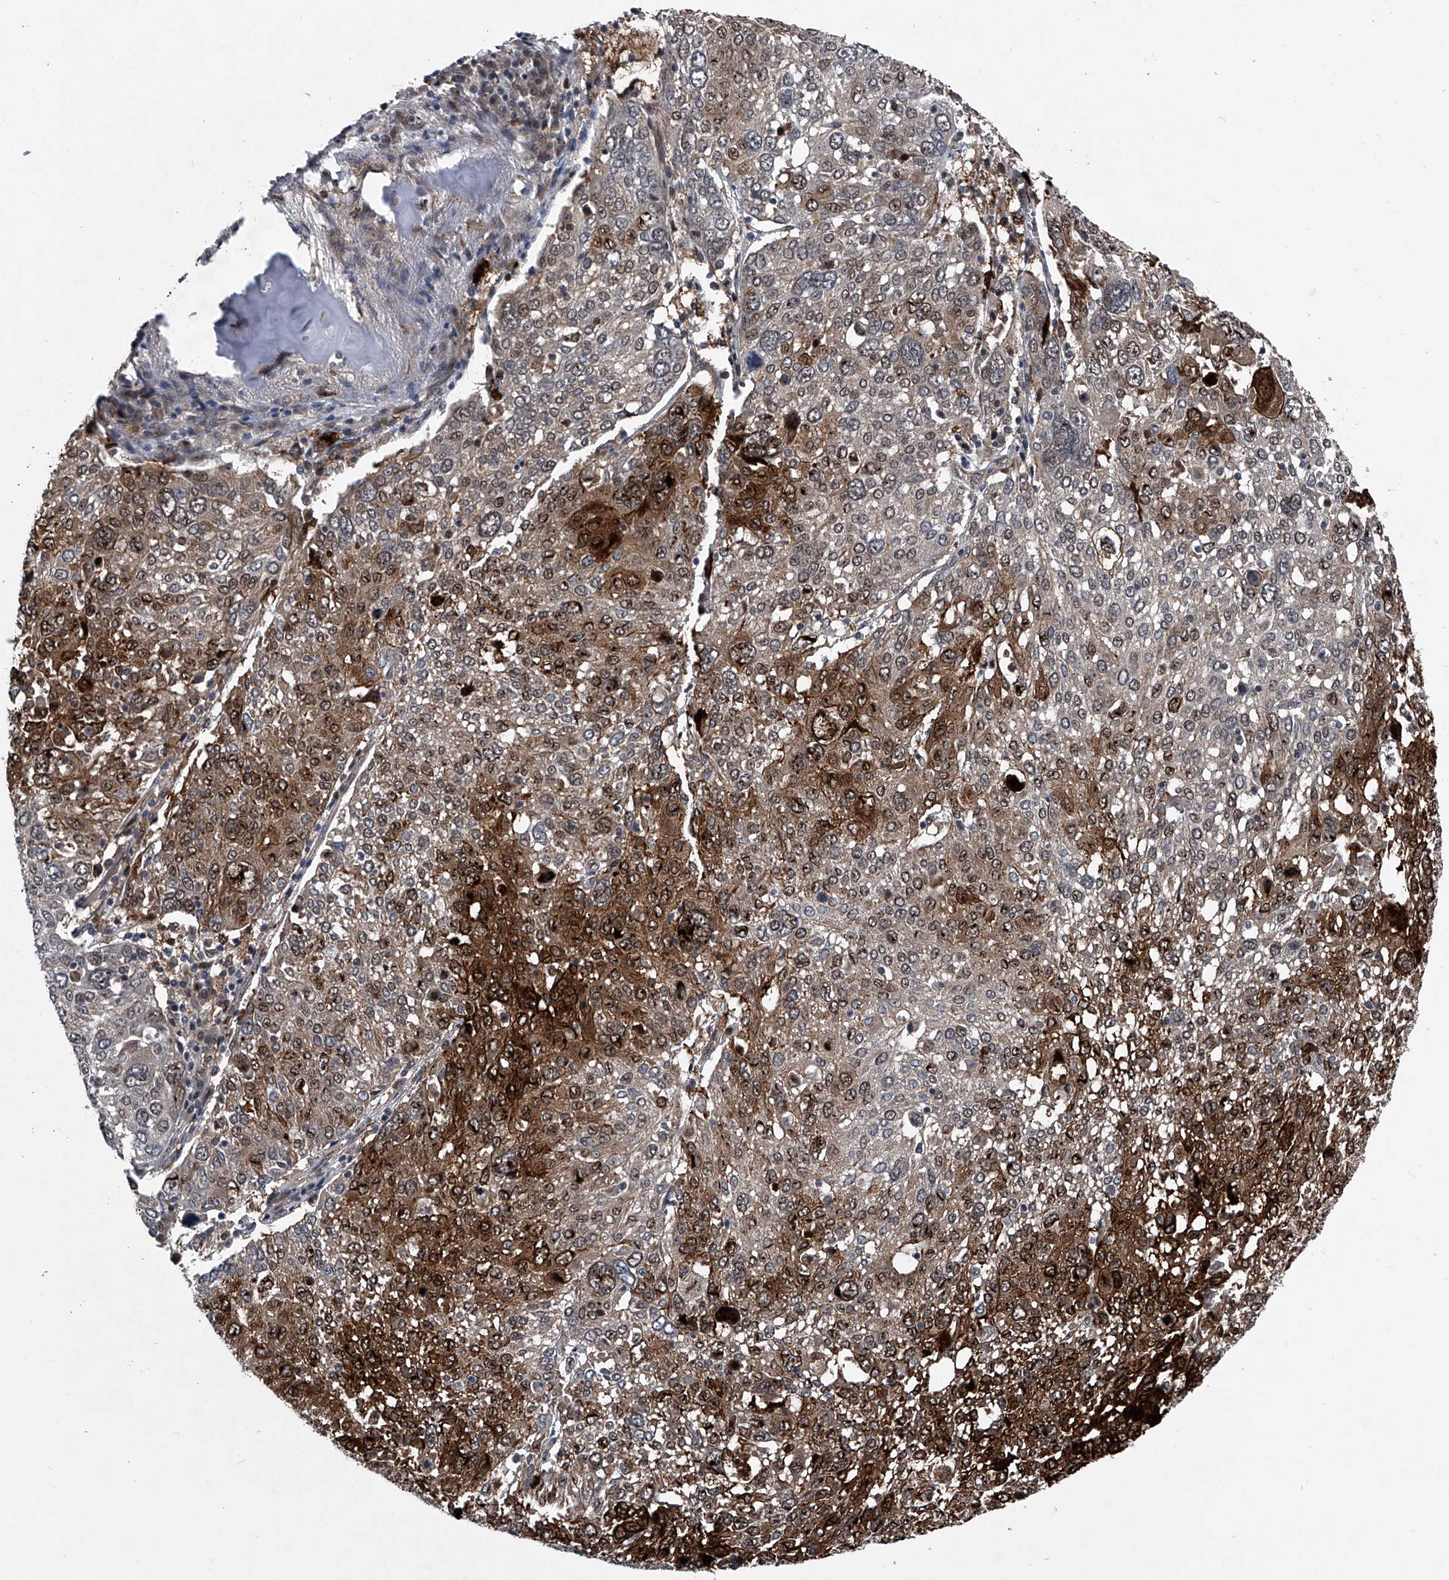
{"staining": {"intensity": "strong", "quantity": "25%-75%", "location": "cytoplasmic/membranous,nuclear"}, "tissue": "lung cancer", "cell_type": "Tumor cells", "image_type": "cancer", "snomed": [{"axis": "morphology", "description": "Squamous cell carcinoma, NOS"}, {"axis": "topography", "description": "Lung"}], "caption": "This is an image of immunohistochemistry staining of lung squamous cell carcinoma, which shows strong expression in the cytoplasmic/membranous and nuclear of tumor cells.", "gene": "MAPKAP1", "patient": {"sex": "male", "age": 65}}